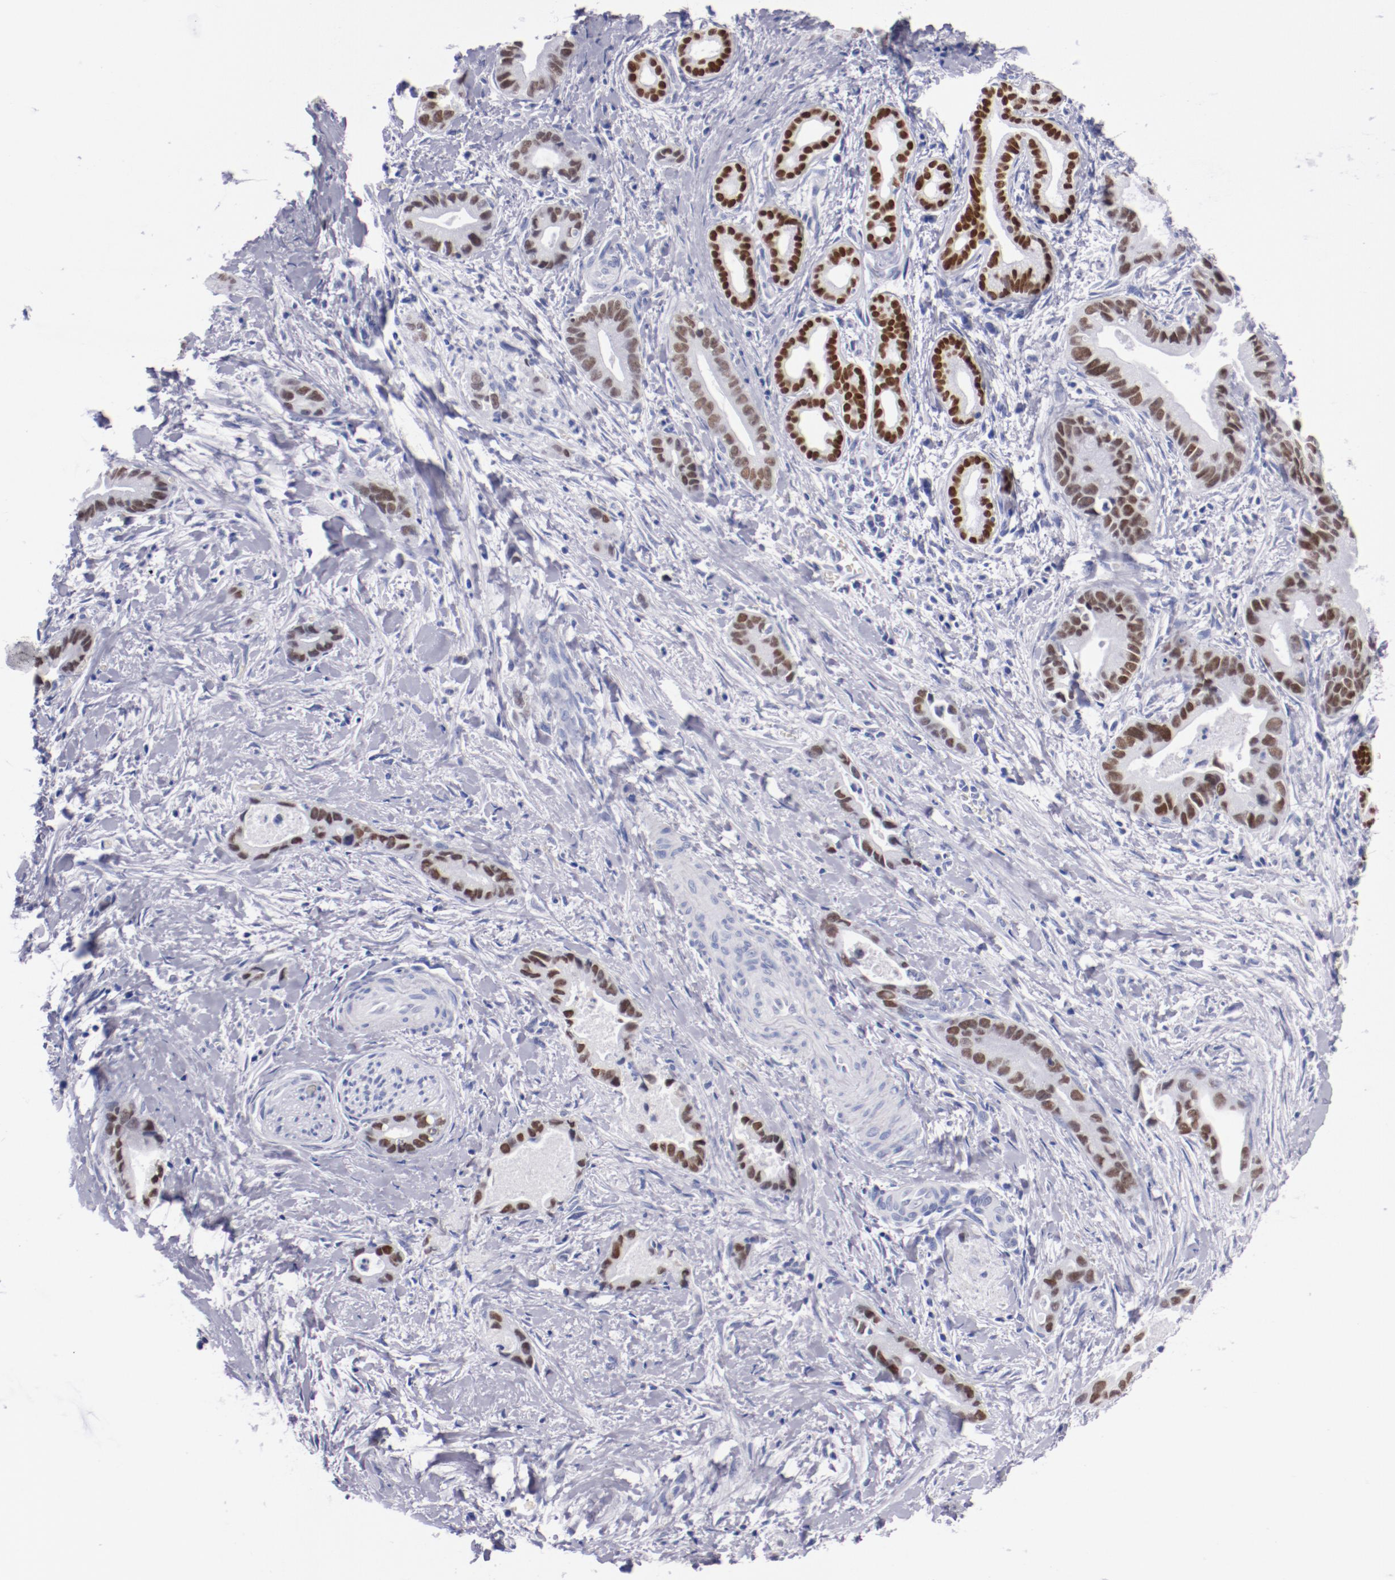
{"staining": {"intensity": "strong", "quantity": ">75%", "location": "nuclear"}, "tissue": "liver cancer", "cell_type": "Tumor cells", "image_type": "cancer", "snomed": [{"axis": "morphology", "description": "Cholangiocarcinoma"}, {"axis": "topography", "description": "Liver"}], "caption": "The photomicrograph displays a brown stain indicating the presence of a protein in the nuclear of tumor cells in cholangiocarcinoma (liver).", "gene": "HNF1B", "patient": {"sex": "female", "age": 55}}